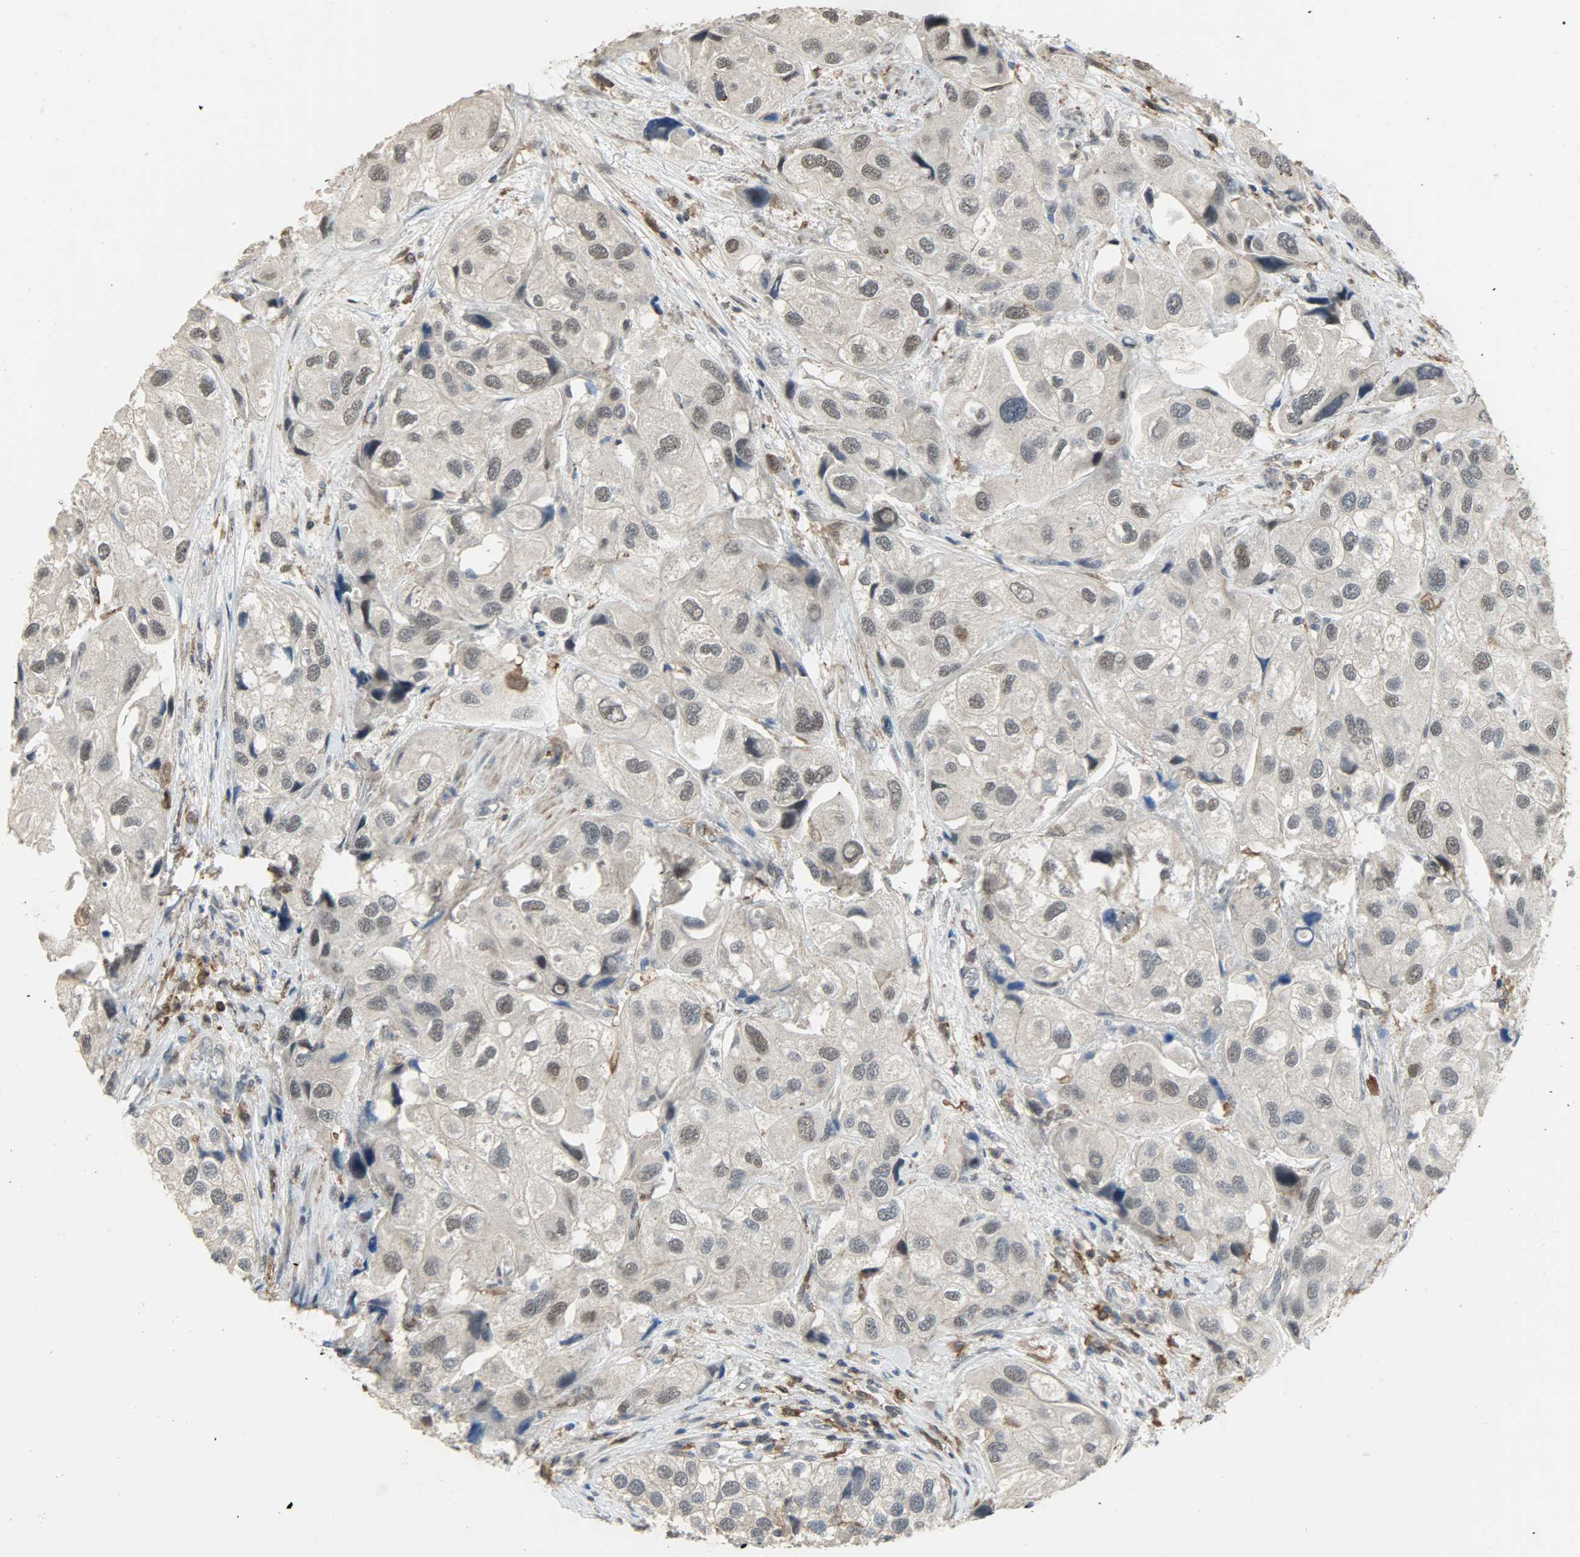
{"staining": {"intensity": "negative", "quantity": "none", "location": "none"}, "tissue": "urothelial cancer", "cell_type": "Tumor cells", "image_type": "cancer", "snomed": [{"axis": "morphology", "description": "Urothelial carcinoma, High grade"}, {"axis": "topography", "description": "Urinary bladder"}], "caption": "This is an immunohistochemistry (IHC) image of human urothelial cancer. There is no expression in tumor cells.", "gene": "SKAP2", "patient": {"sex": "female", "age": 64}}